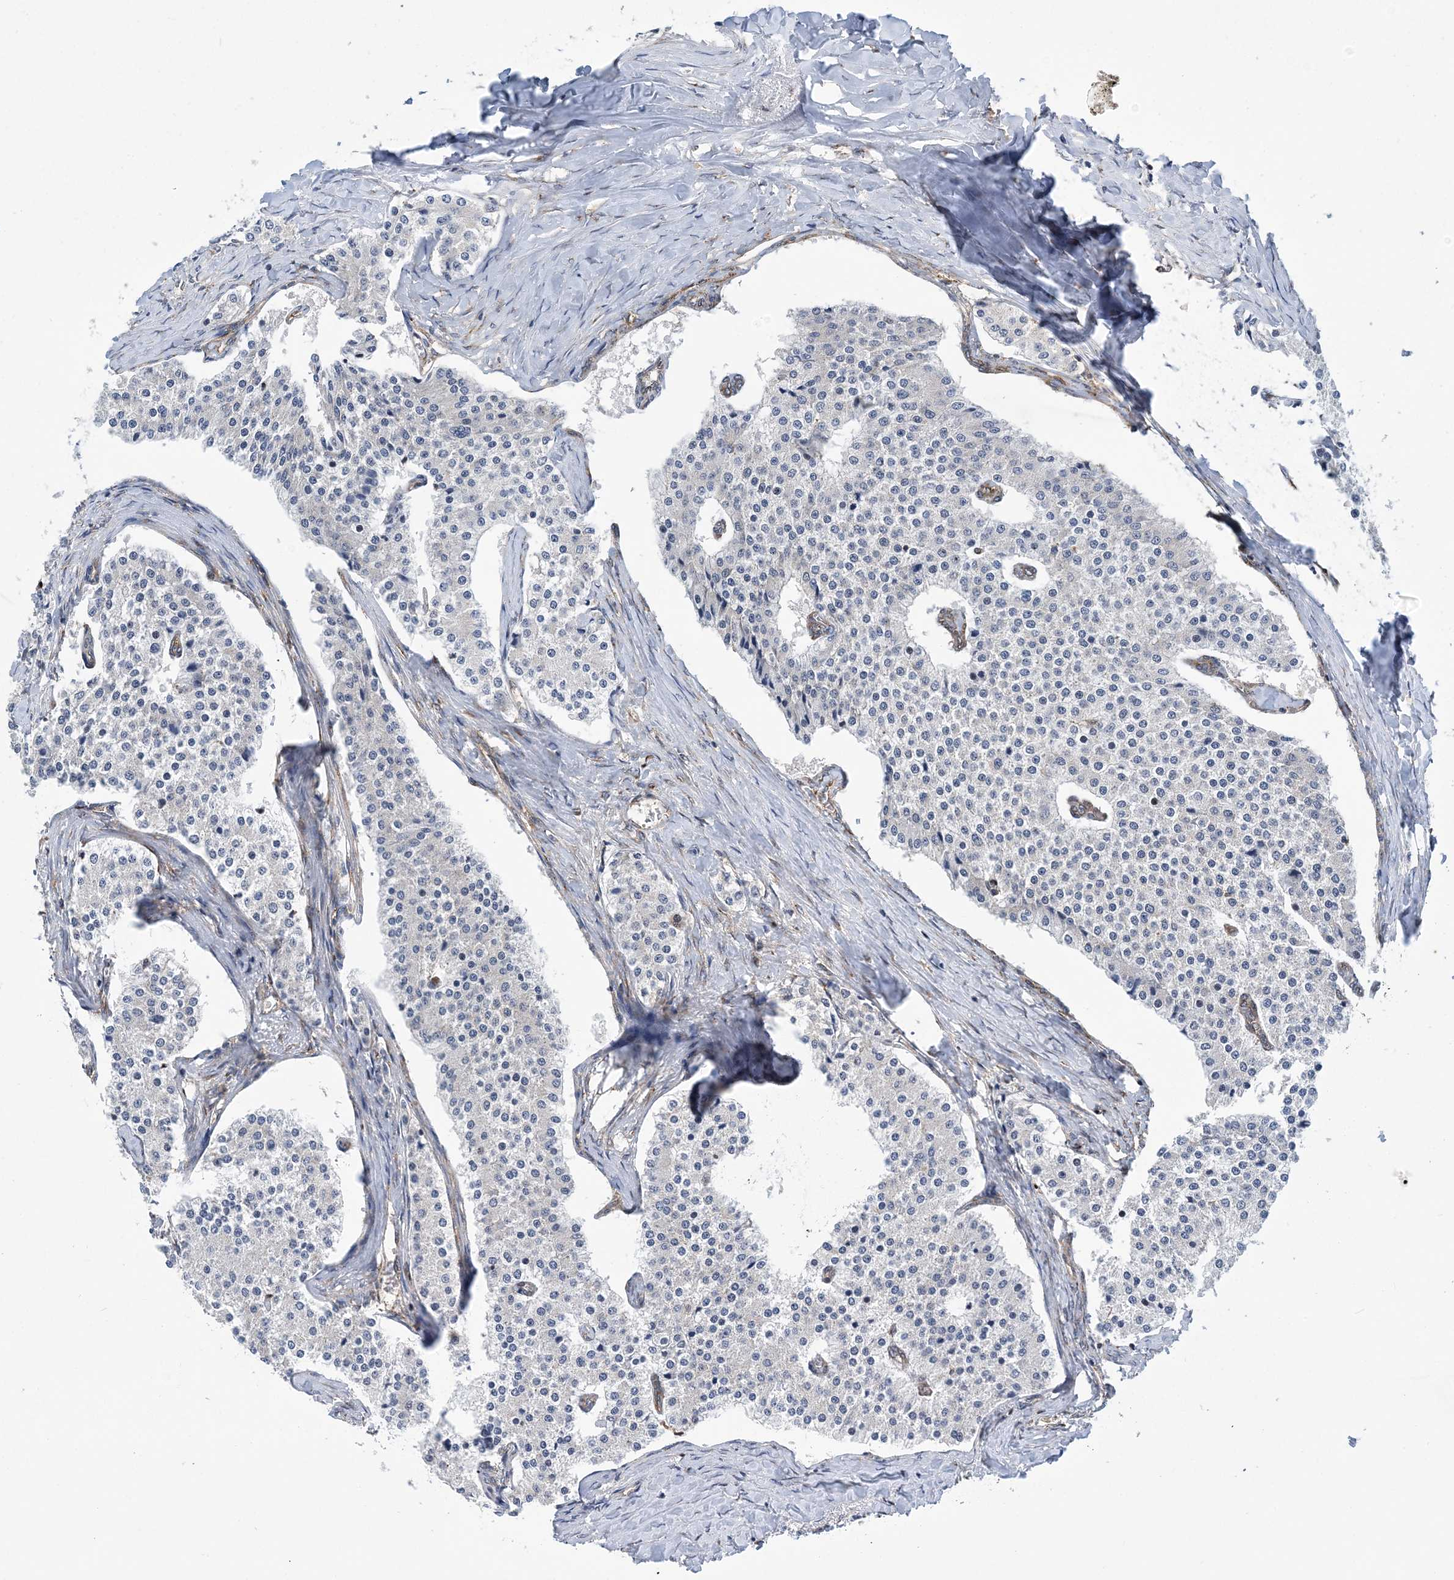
{"staining": {"intensity": "negative", "quantity": "none", "location": "none"}, "tissue": "carcinoid", "cell_type": "Tumor cells", "image_type": "cancer", "snomed": [{"axis": "morphology", "description": "Carcinoid, malignant, NOS"}, {"axis": "topography", "description": "Colon"}], "caption": "Tumor cells show no significant protein expression in carcinoid. The staining was performed using DAB to visualize the protein expression in brown, while the nuclei were stained in blue with hematoxylin (Magnification: 20x).", "gene": "PHF1", "patient": {"sex": "female", "age": 52}}